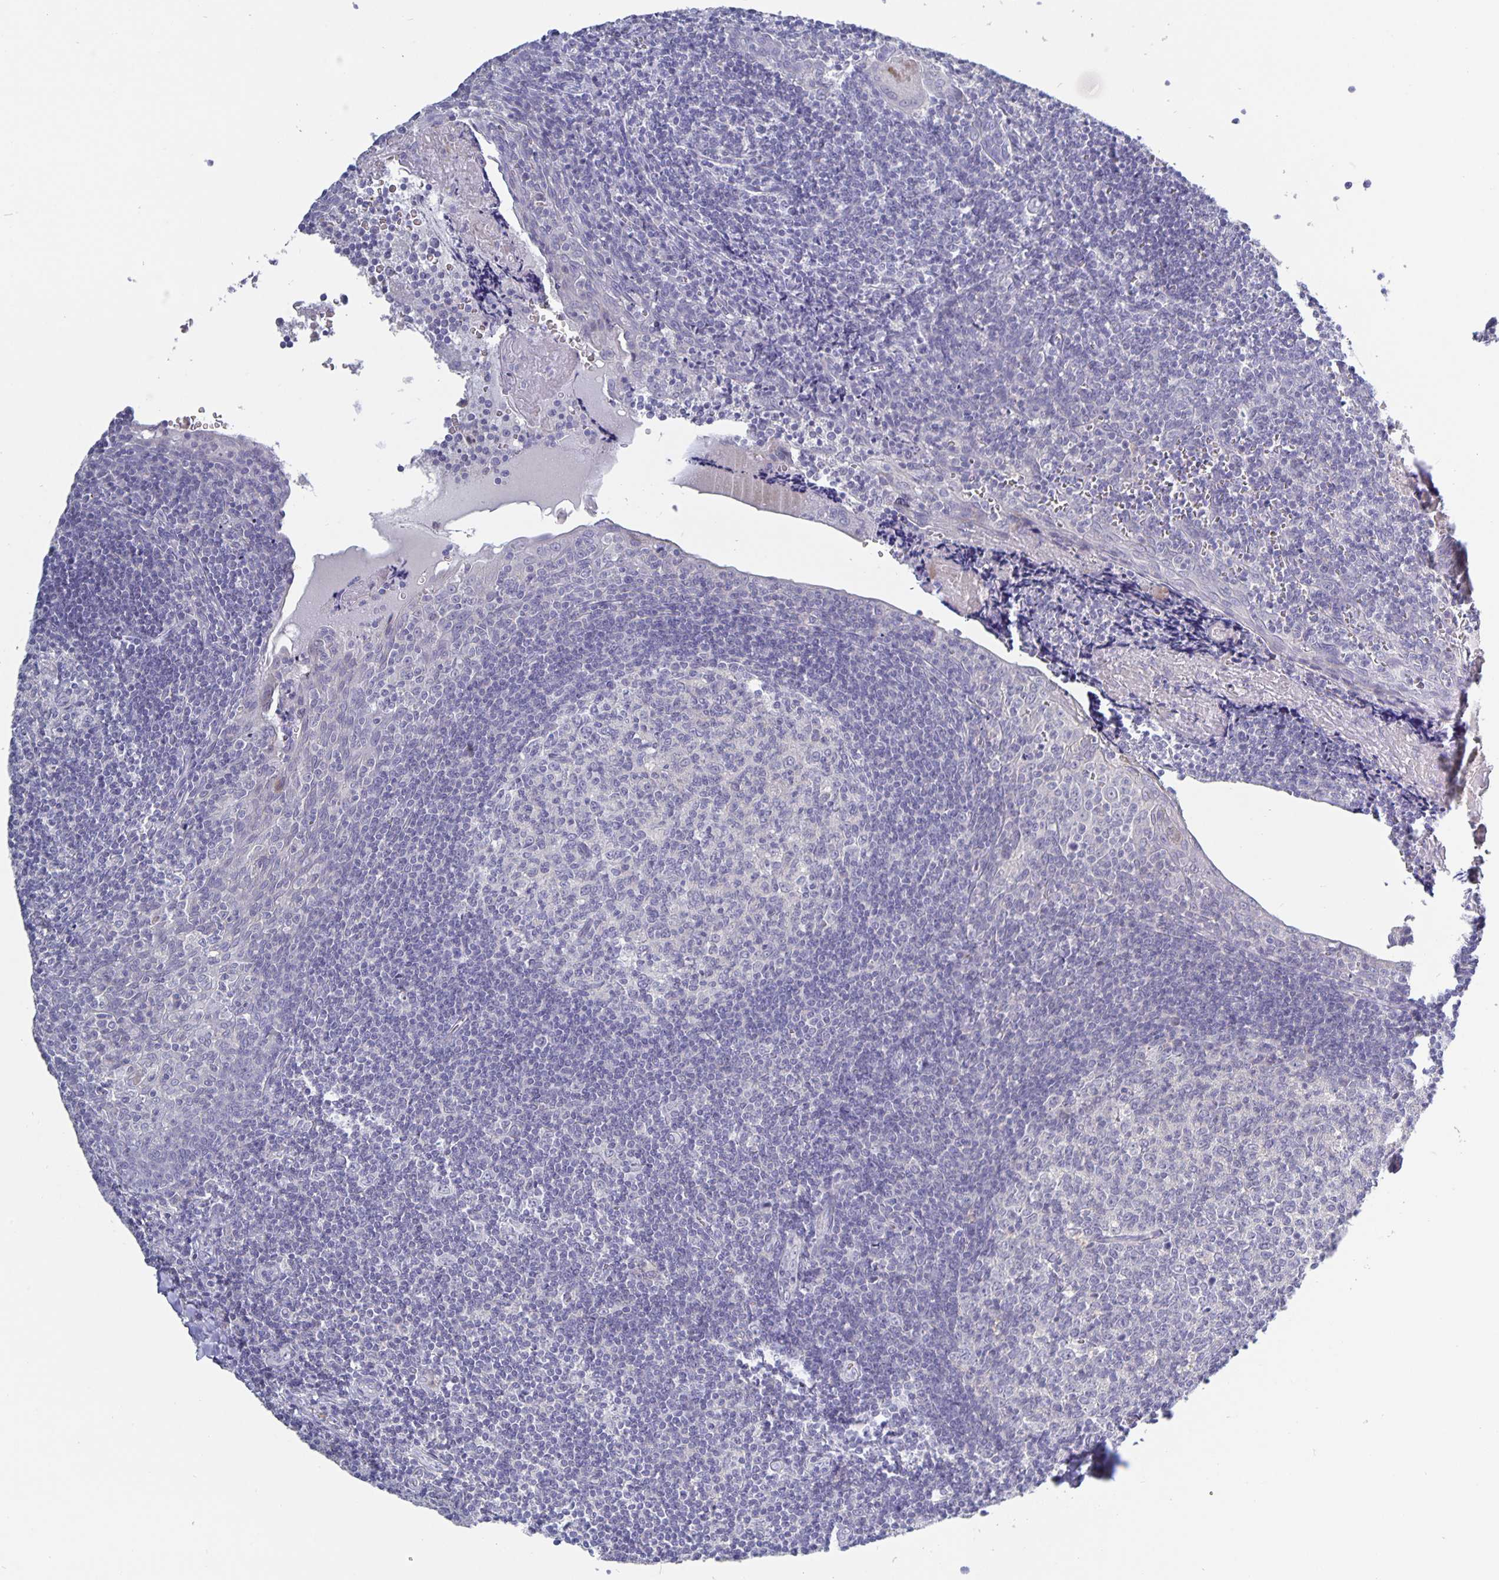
{"staining": {"intensity": "negative", "quantity": "none", "location": "none"}, "tissue": "tonsil", "cell_type": "Germinal center cells", "image_type": "normal", "snomed": [{"axis": "morphology", "description": "Normal tissue, NOS"}, {"axis": "morphology", "description": "Inflammation, NOS"}, {"axis": "topography", "description": "Tonsil"}], "caption": "Tonsil stained for a protein using immunohistochemistry (IHC) demonstrates no positivity germinal center cells.", "gene": "GDF15", "patient": {"sex": "female", "age": 31}}